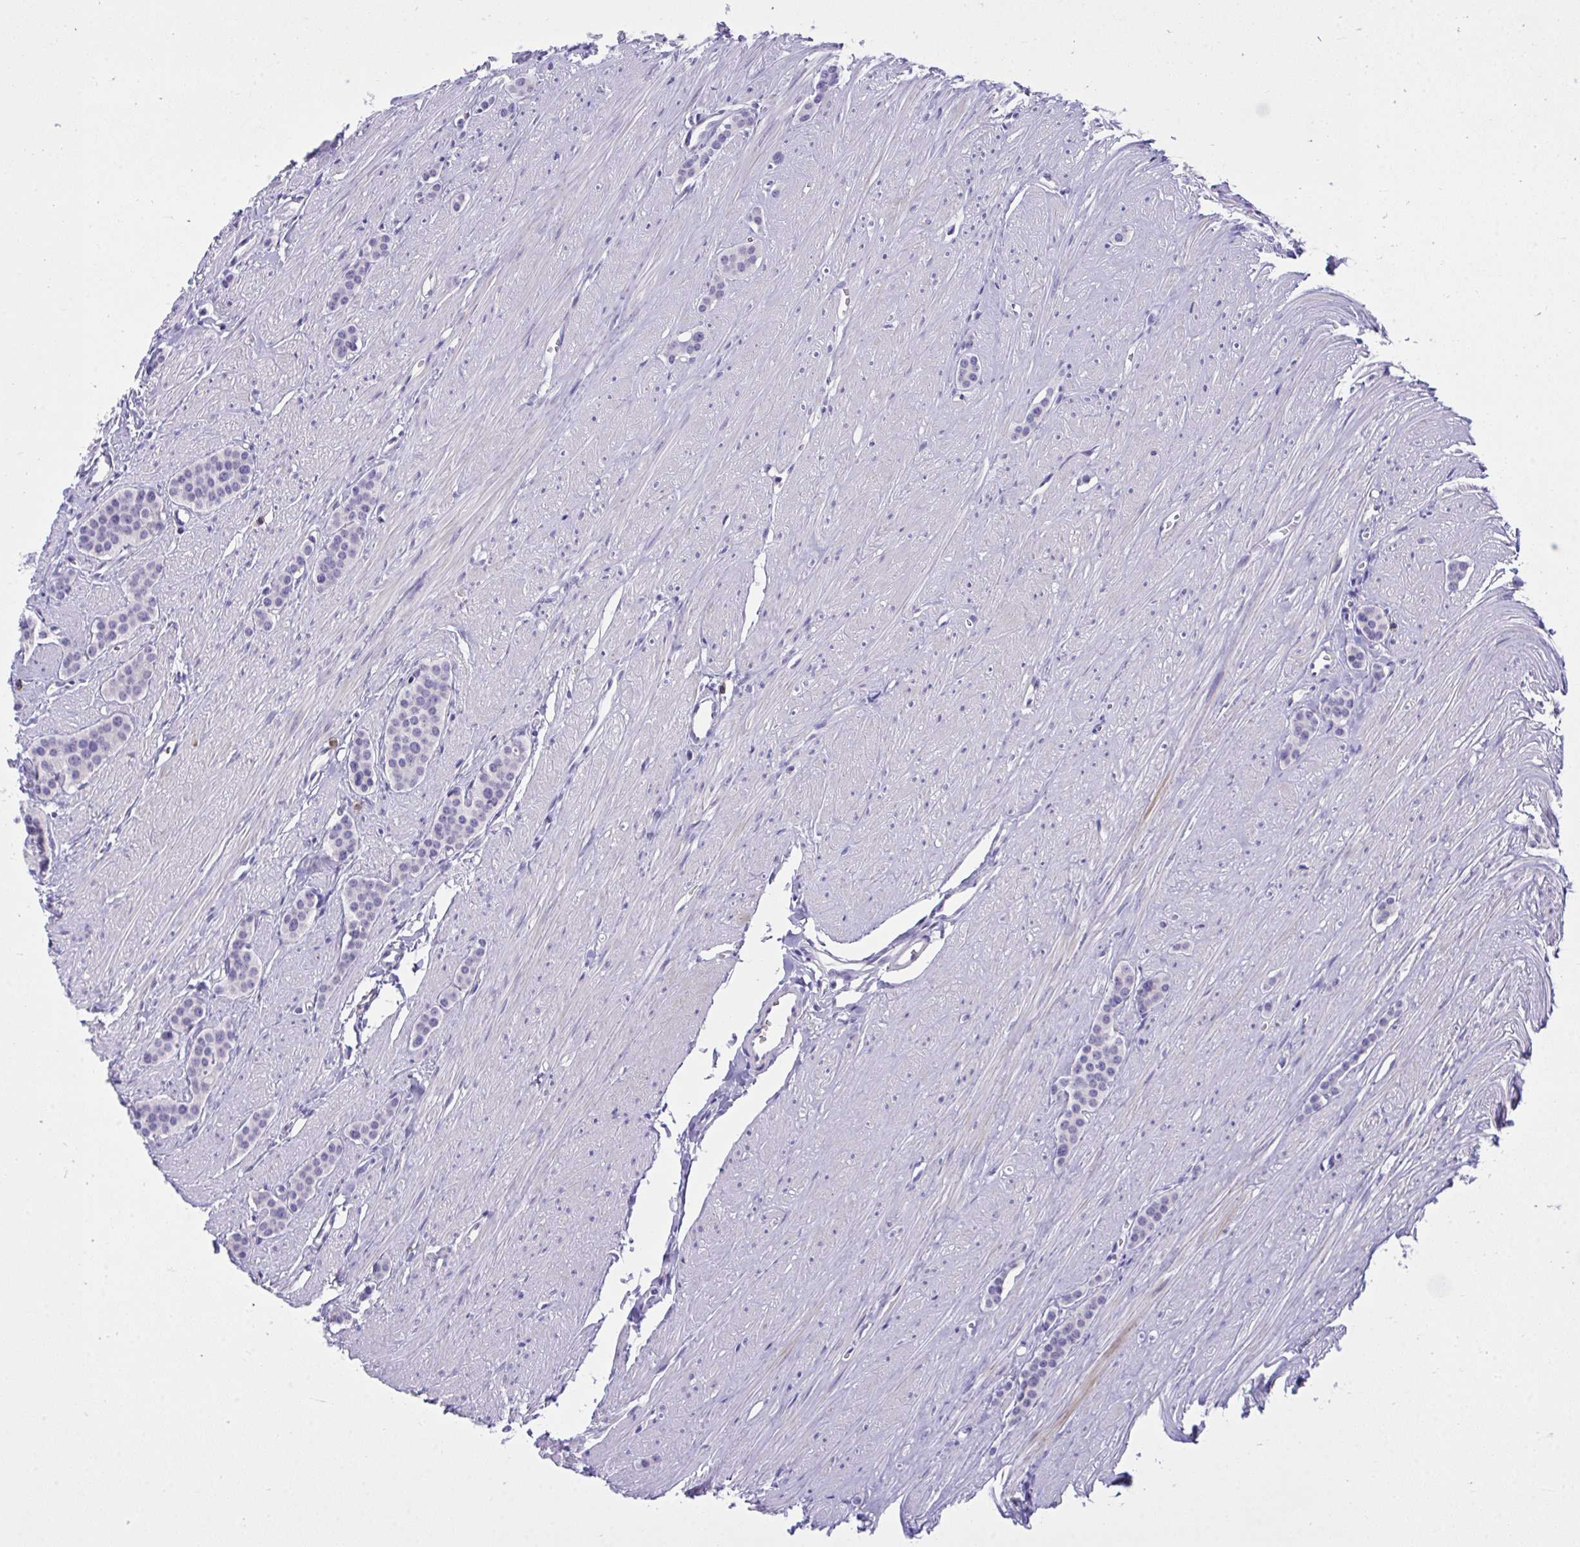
{"staining": {"intensity": "negative", "quantity": "none", "location": "none"}, "tissue": "carcinoid", "cell_type": "Tumor cells", "image_type": "cancer", "snomed": [{"axis": "morphology", "description": "Carcinoid, malignant, NOS"}, {"axis": "topography", "description": "Small intestine"}], "caption": "This is a image of immunohistochemistry staining of carcinoid (malignant), which shows no staining in tumor cells.", "gene": "MED9", "patient": {"sex": "male", "age": 60}}